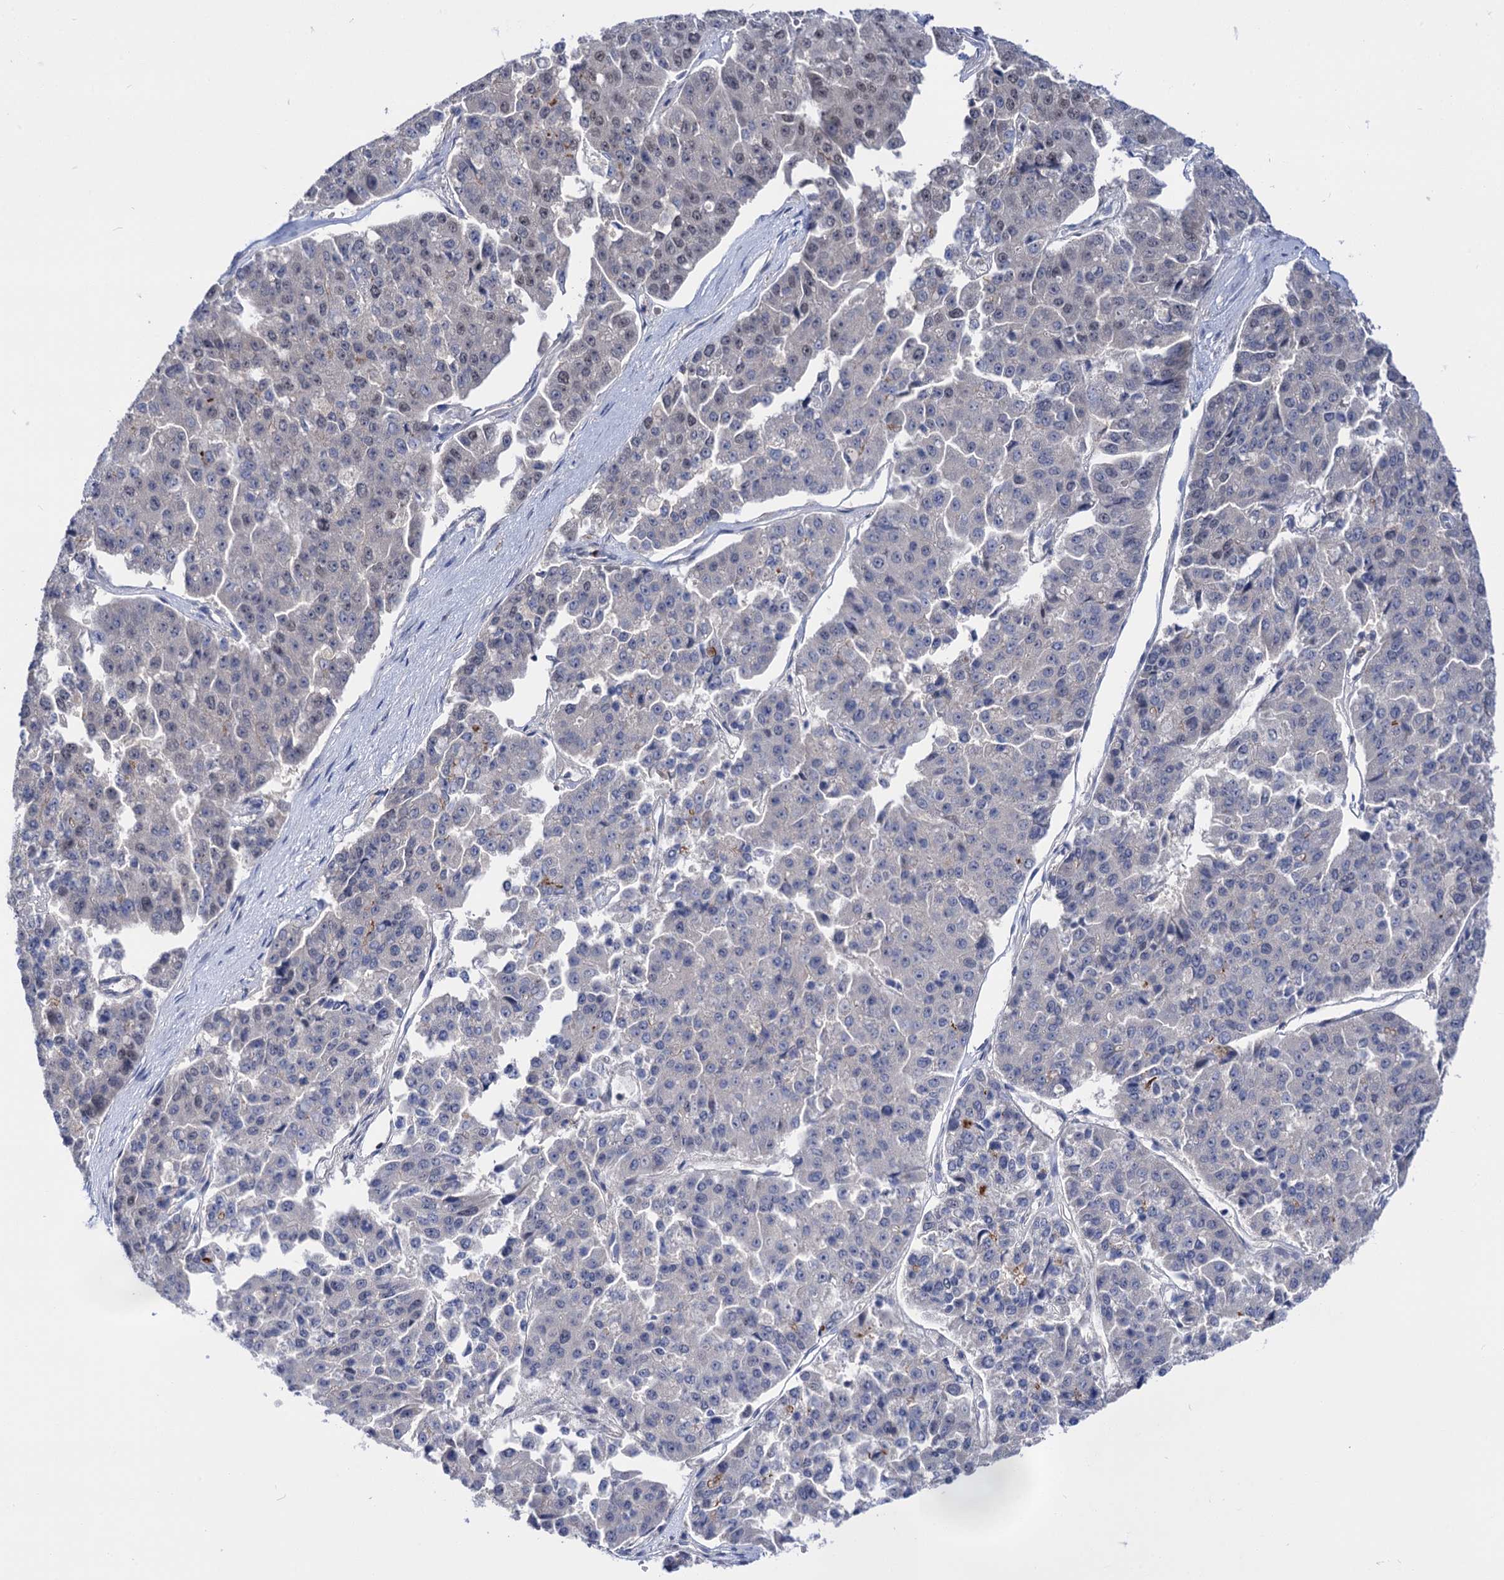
{"staining": {"intensity": "negative", "quantity": "none", "location": "none"}, "tissue": "pancreatic cancer", "cell_type": "Tumor cells", "image_type": "cancer", "snomed": [{"axis": "morphology", "description": "Adenocarcinoma, NOS"}, {"axis": "topography", "description": "Pancreas"}], "caption": "Tumor cells show no significant staining in adenocarcinoma (pancreatic).", "gene": "NEK10", "patient": {"sex": "male", "age": 50}}